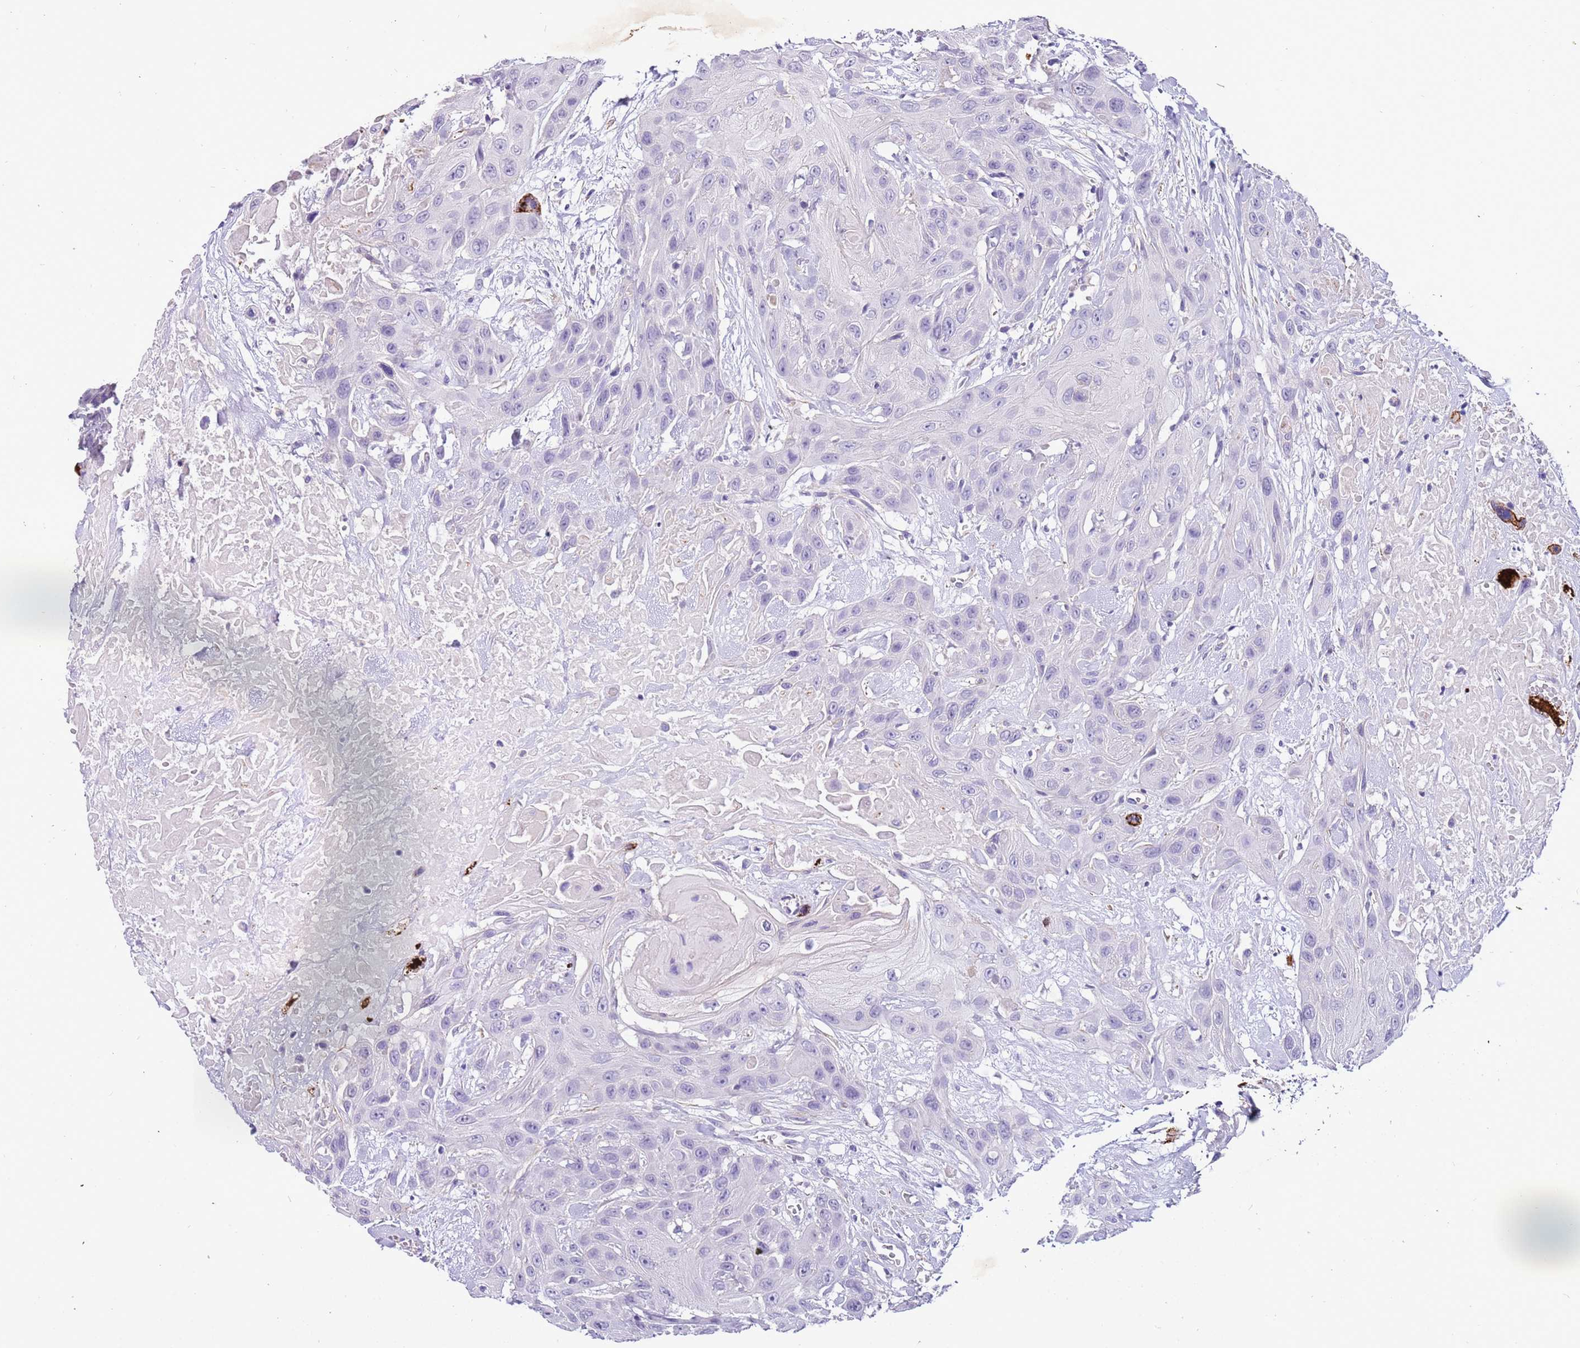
{"staining": {"intensity": "negative", "quantity": "none", "location": "none"}, "tissue": "head and neck cancer", "cell_type": "Tumor cells", "image_type": "cancer", "snomed": [{"axis": "morphology", "description": "Squamous cell carcinoma, NOS"}, {"axis": "topography", "description": "Head-Neck"}], "caption": "Immunohistochemistry of human head and neck cancer (squamous cell carcinoma) exhibits no staining in tumor cells. (DAB (3,3'-diaminobenzidine) IHC visualized using brightfield microscopy, high magnification).", "gene": "PCGF2", "patient": {"sex": "male", "age": 81}}